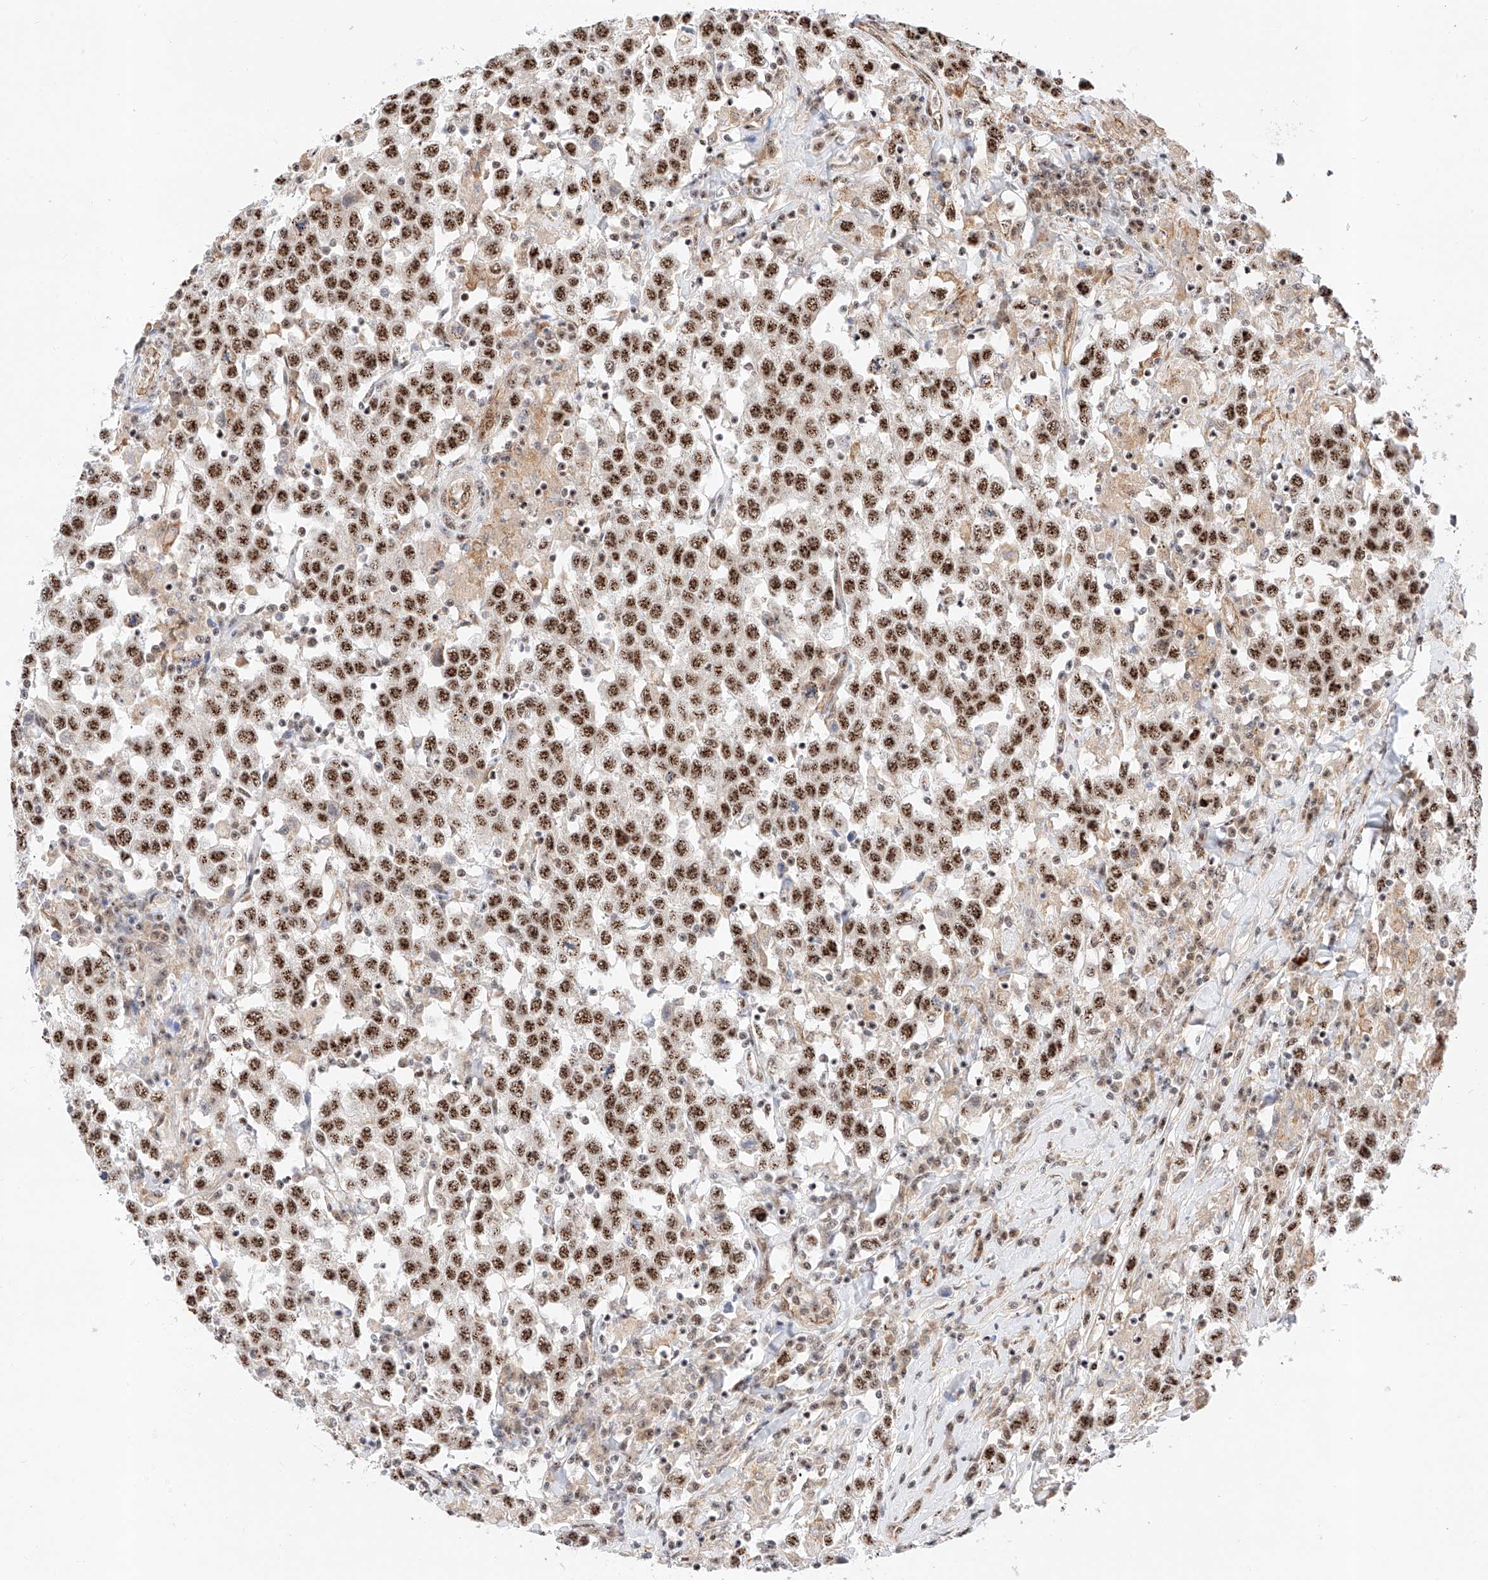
{"staining": {"intensity": "strong", "quantity": ">75%", "location": "nuclear"}, "tissue": "testis cancer", "cell_type": "Tumor cells", "image_type": "cancer", "snomed": [{"axis": "morphology", "description": "Seminoma, NOS"}, {"axis": "topography", "description": "Testis"}], "caption": "Immunohistochemical staining of human testis cancer displays high levels of strong nuclear positivity in approximately >75% of tumor cells. (brown staining indicates protein expression, while blue staining denotes nuclei).", "gene": "ATXN7L2", "patient": {"sex": "male", "age": 41}}